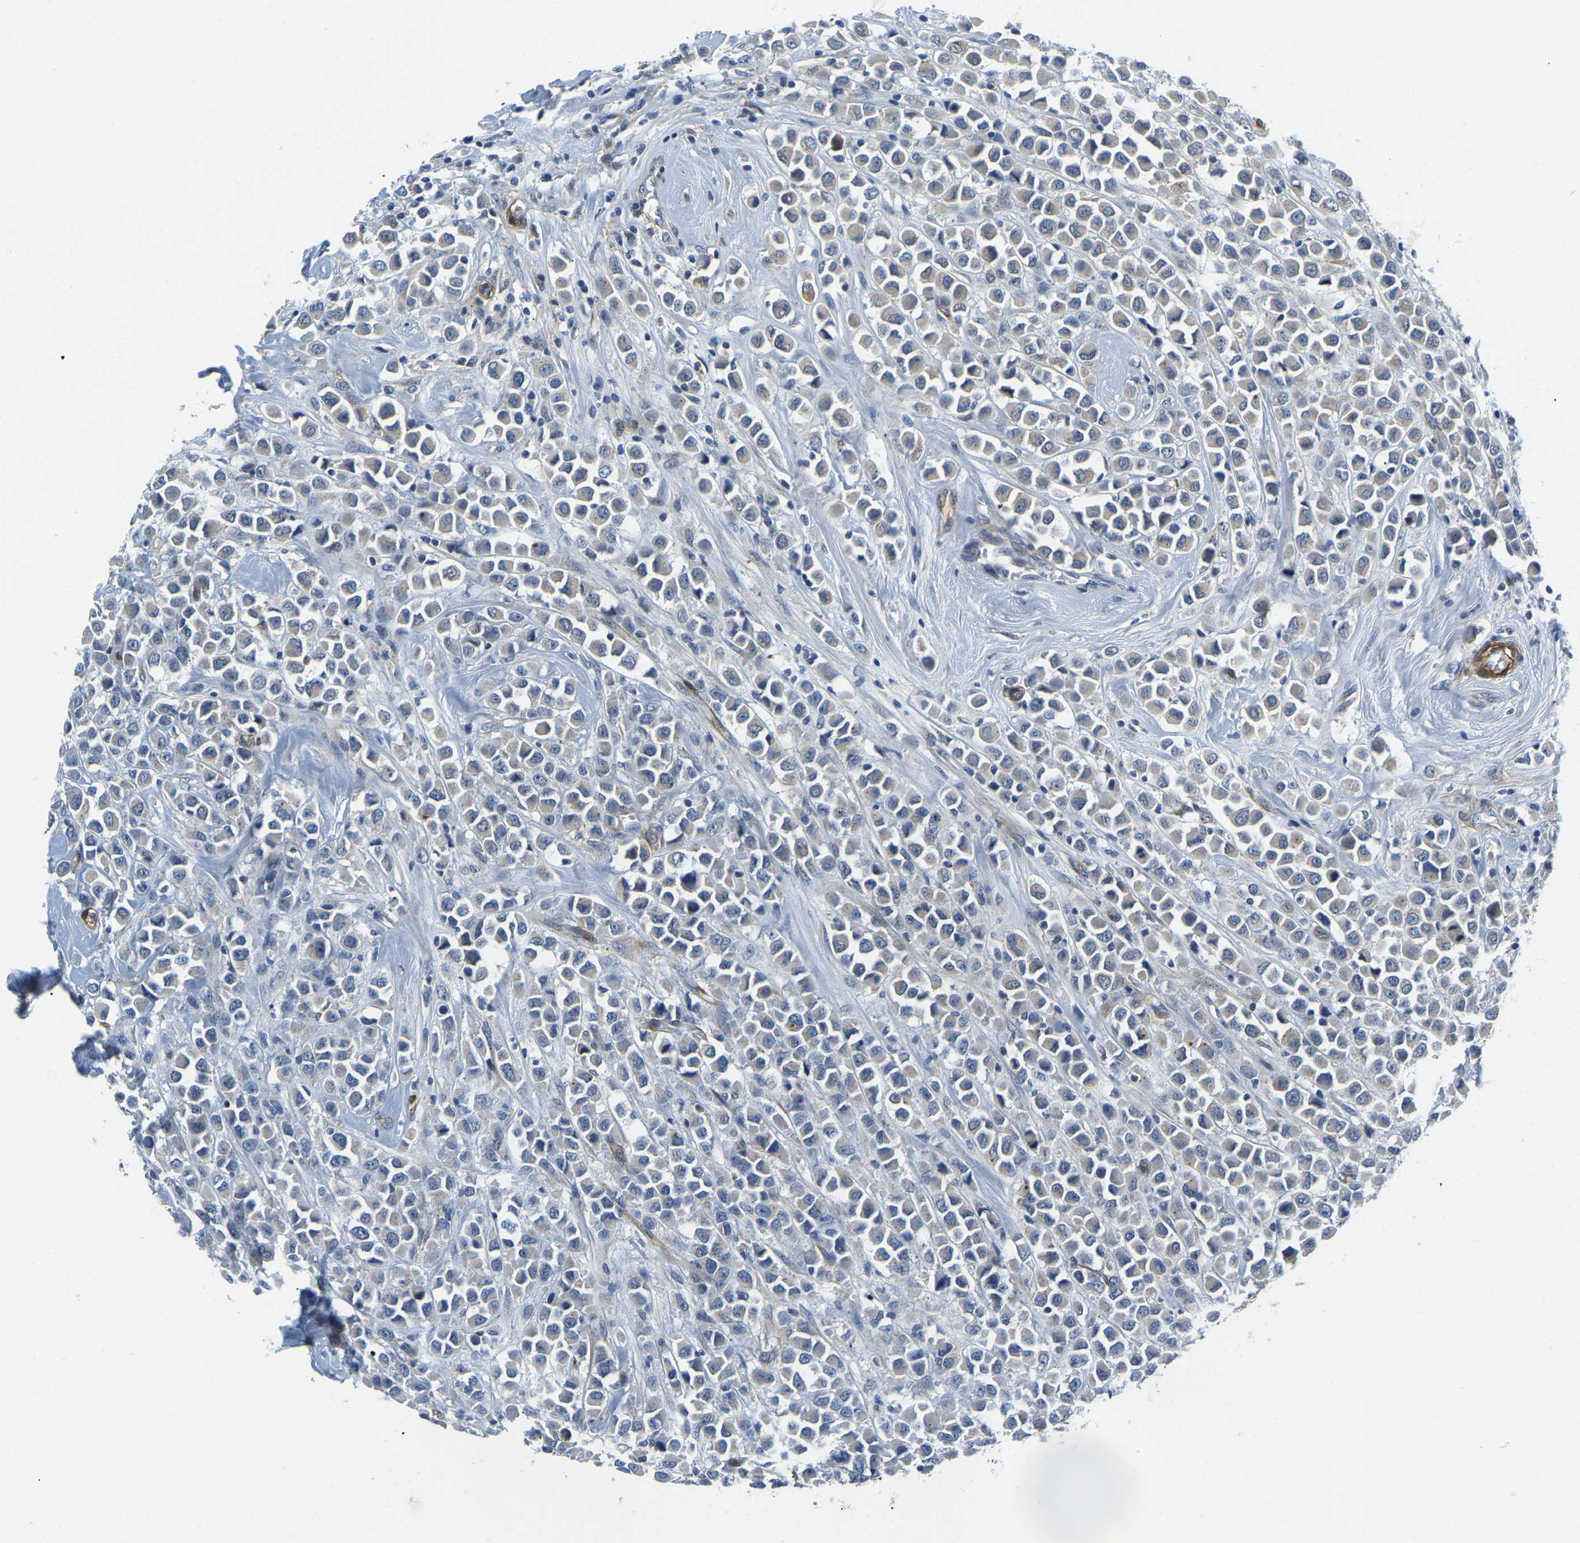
{"staining": {"intensity": "weak", "quantity": "25%-75%", "location": "cytoplasmic/membranous"}, "tissue": "breast cancer", "cell_type": "Tumor cells", "image_type": "cancer", "snomed": [{"axis": "morphology", "description": "Duct carcinoma"}, {"axis": "topography", "description": "Breast"}], "caption": "Infiltrating ductal carcinoma (breast) was stained to show a protein in brown. There is low levels of weak cytoplasmic/membranous staining in approximately 25%-75% of tumor cells. Using DAB (brown) and hematoxylin (blue) stains, captured at high magnification using brightfield microscopy.", "gene": "LIAS", "patient": {"sex": "female", "age": 61}}